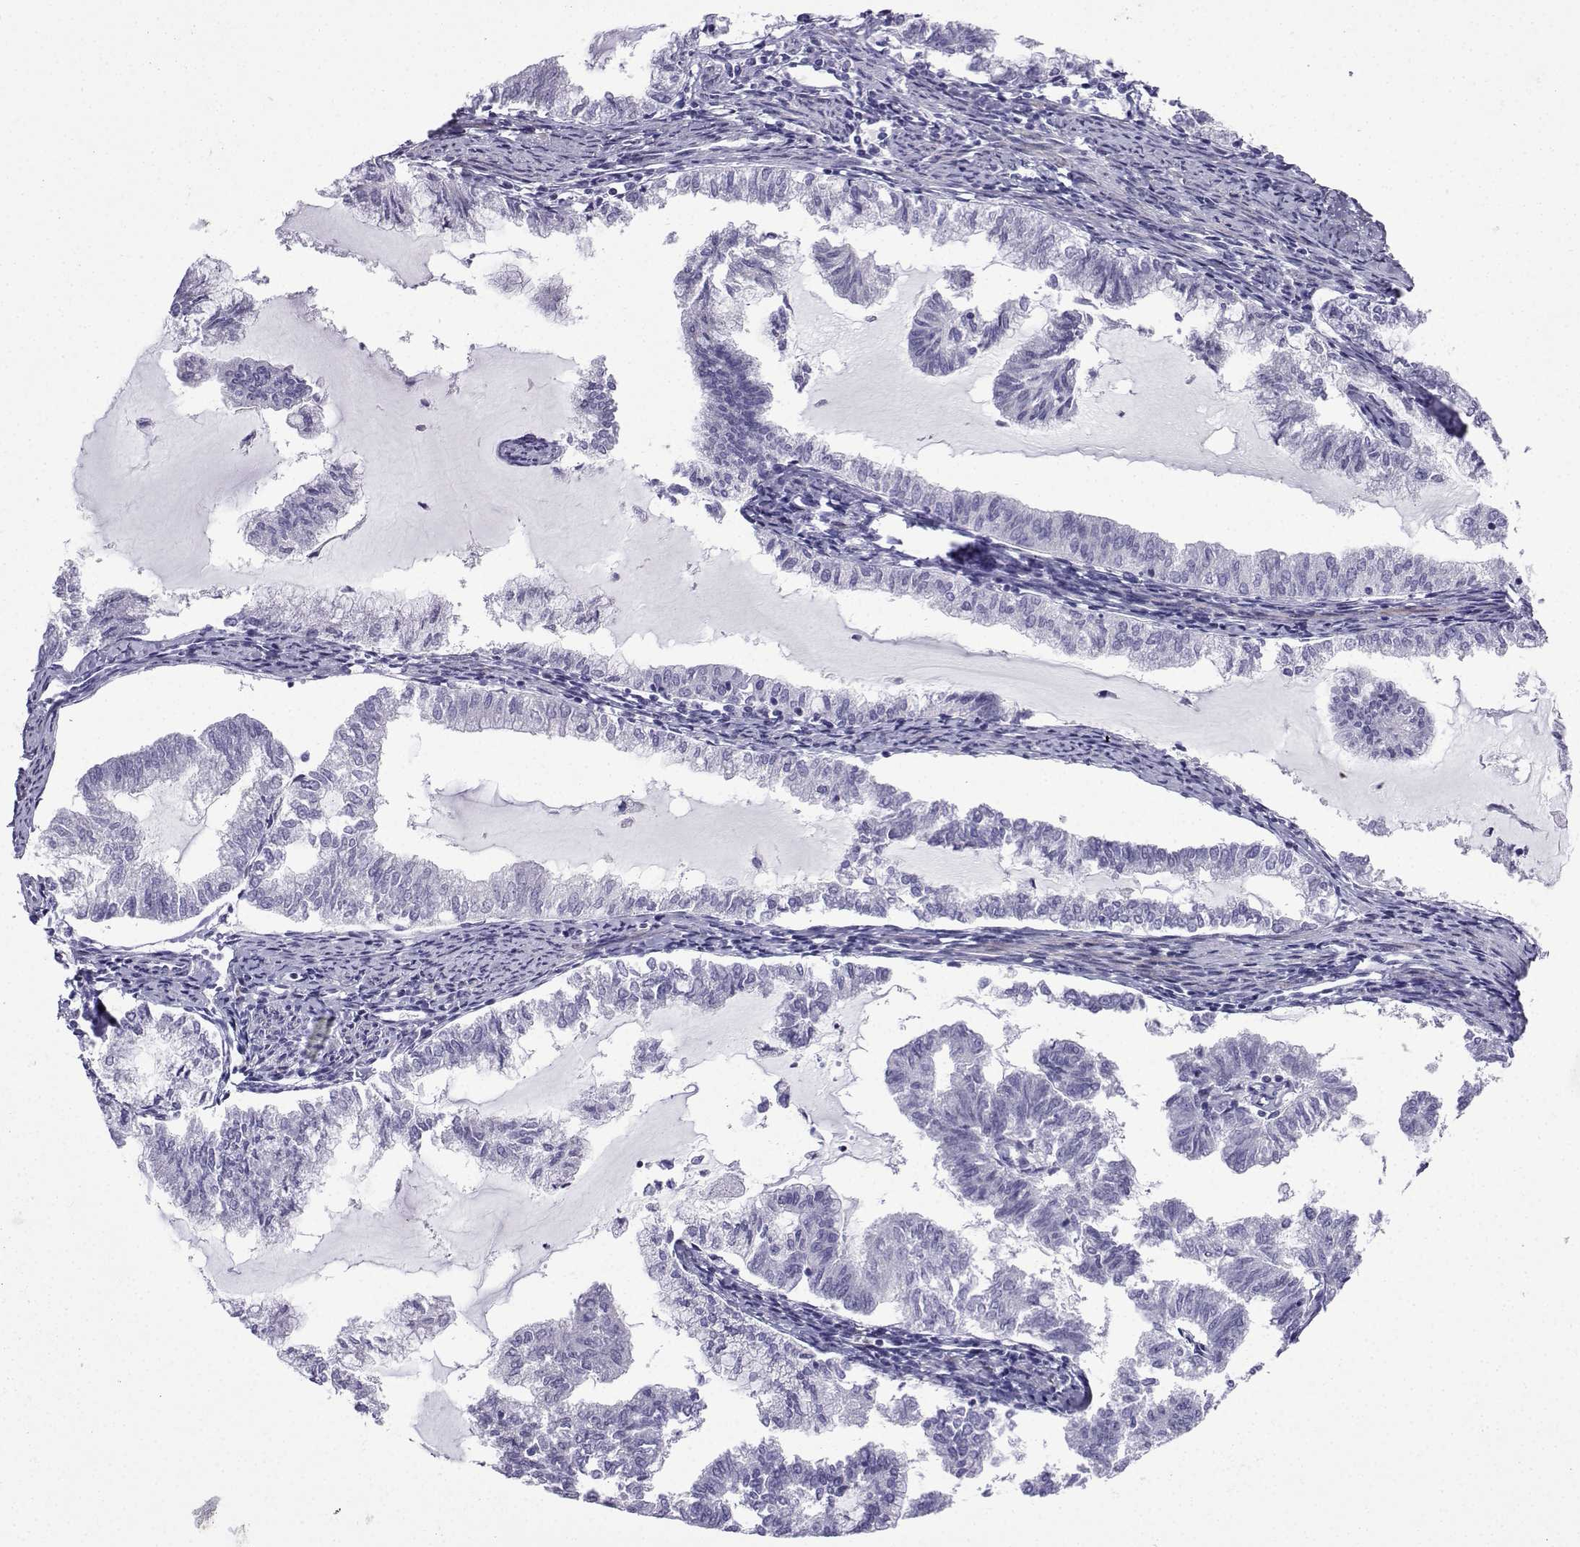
{"staining": {"intensity": "negative", "quantity": "none", "location": "none"}, "tissue": "endometrial cancer", "cell_type": "Tumor cells", "image_type": "cancer", "snomed": [{"axis": "morphology", "description": "Adenocarcinoma, NOS"}, {"axis": "topography", "description": "Endometrium"}], "caption": "Histopathology image shows no protein staining in tumor cells of adenocarcinoma (endometrial) tissue.", "gene": "KCNF1", "patient": {"sex": "female", "age": 79}}